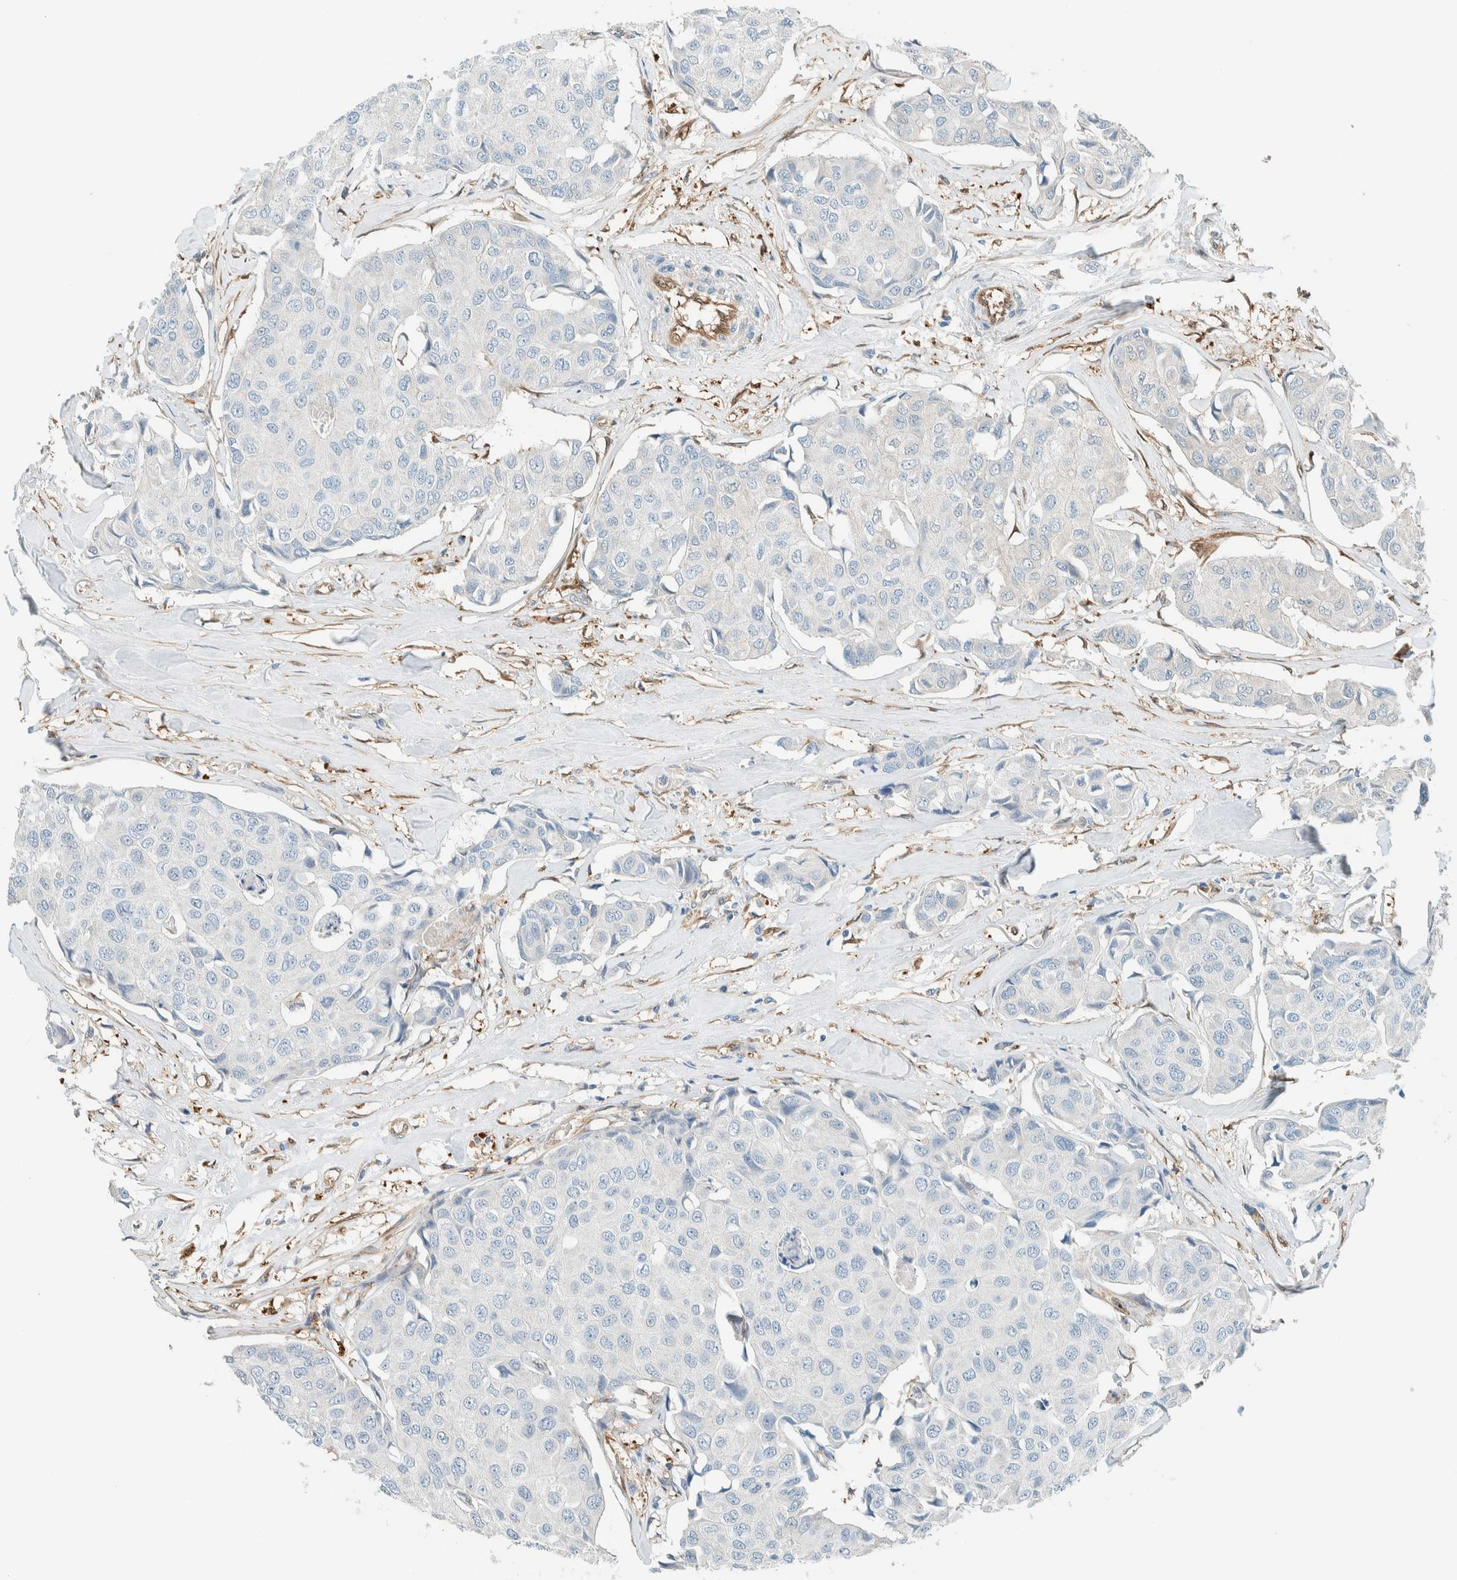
{"staining": {"intensity": "negative", "quantity": "none", "location": "none"}, "tissue": "breast cancer", "cell_type": "Tumor cells", "image_type": "cancer", "snomed": [{"axis": "morphology", "description": "Duct carcinoma"}, {"axis": "topography", "description": "Breast"}], "caption": "A histopathology image of human intraductal carcinoma (breast) is negative for staining in tumor cells. (DAB IHC with hematoxylin counter stain).", "gene": "NXN", "patient": {"sex": "female", "age": 80}}